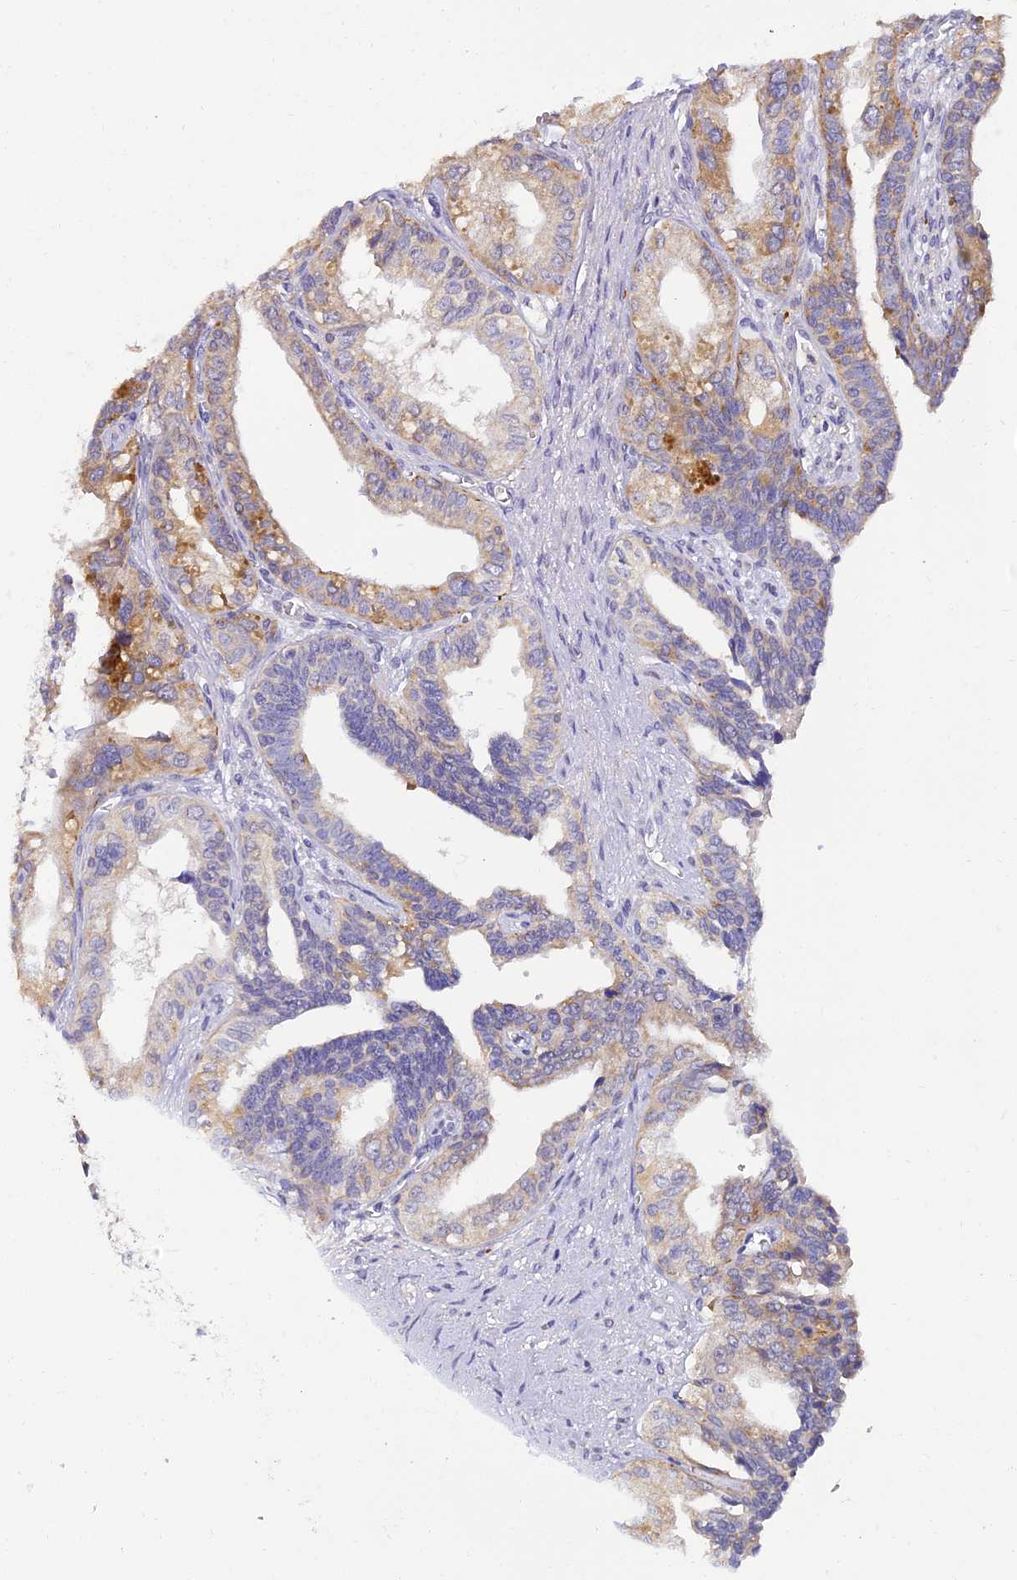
{"staining": {"intensity": "moderate", "quantity": "25%-75%", "location": "cytoplasmic/membranous"}, "tissue": "seminal vesicle", "cell_type": "Glandular cells", "image_type": "normal", "snomed": [{"axis": "morphology", "description": "Normal tissue, NOS"}, {"axis": "topography", "description": "Seminal veicle"}], "caption": "A micrograph of human seminal vesicle stained for a protein shows moderate cytoplasmic/membranous brown staining in glandular cells.", "gene": "ARL8A", "patient": {"sex": "male", "age": 67}}